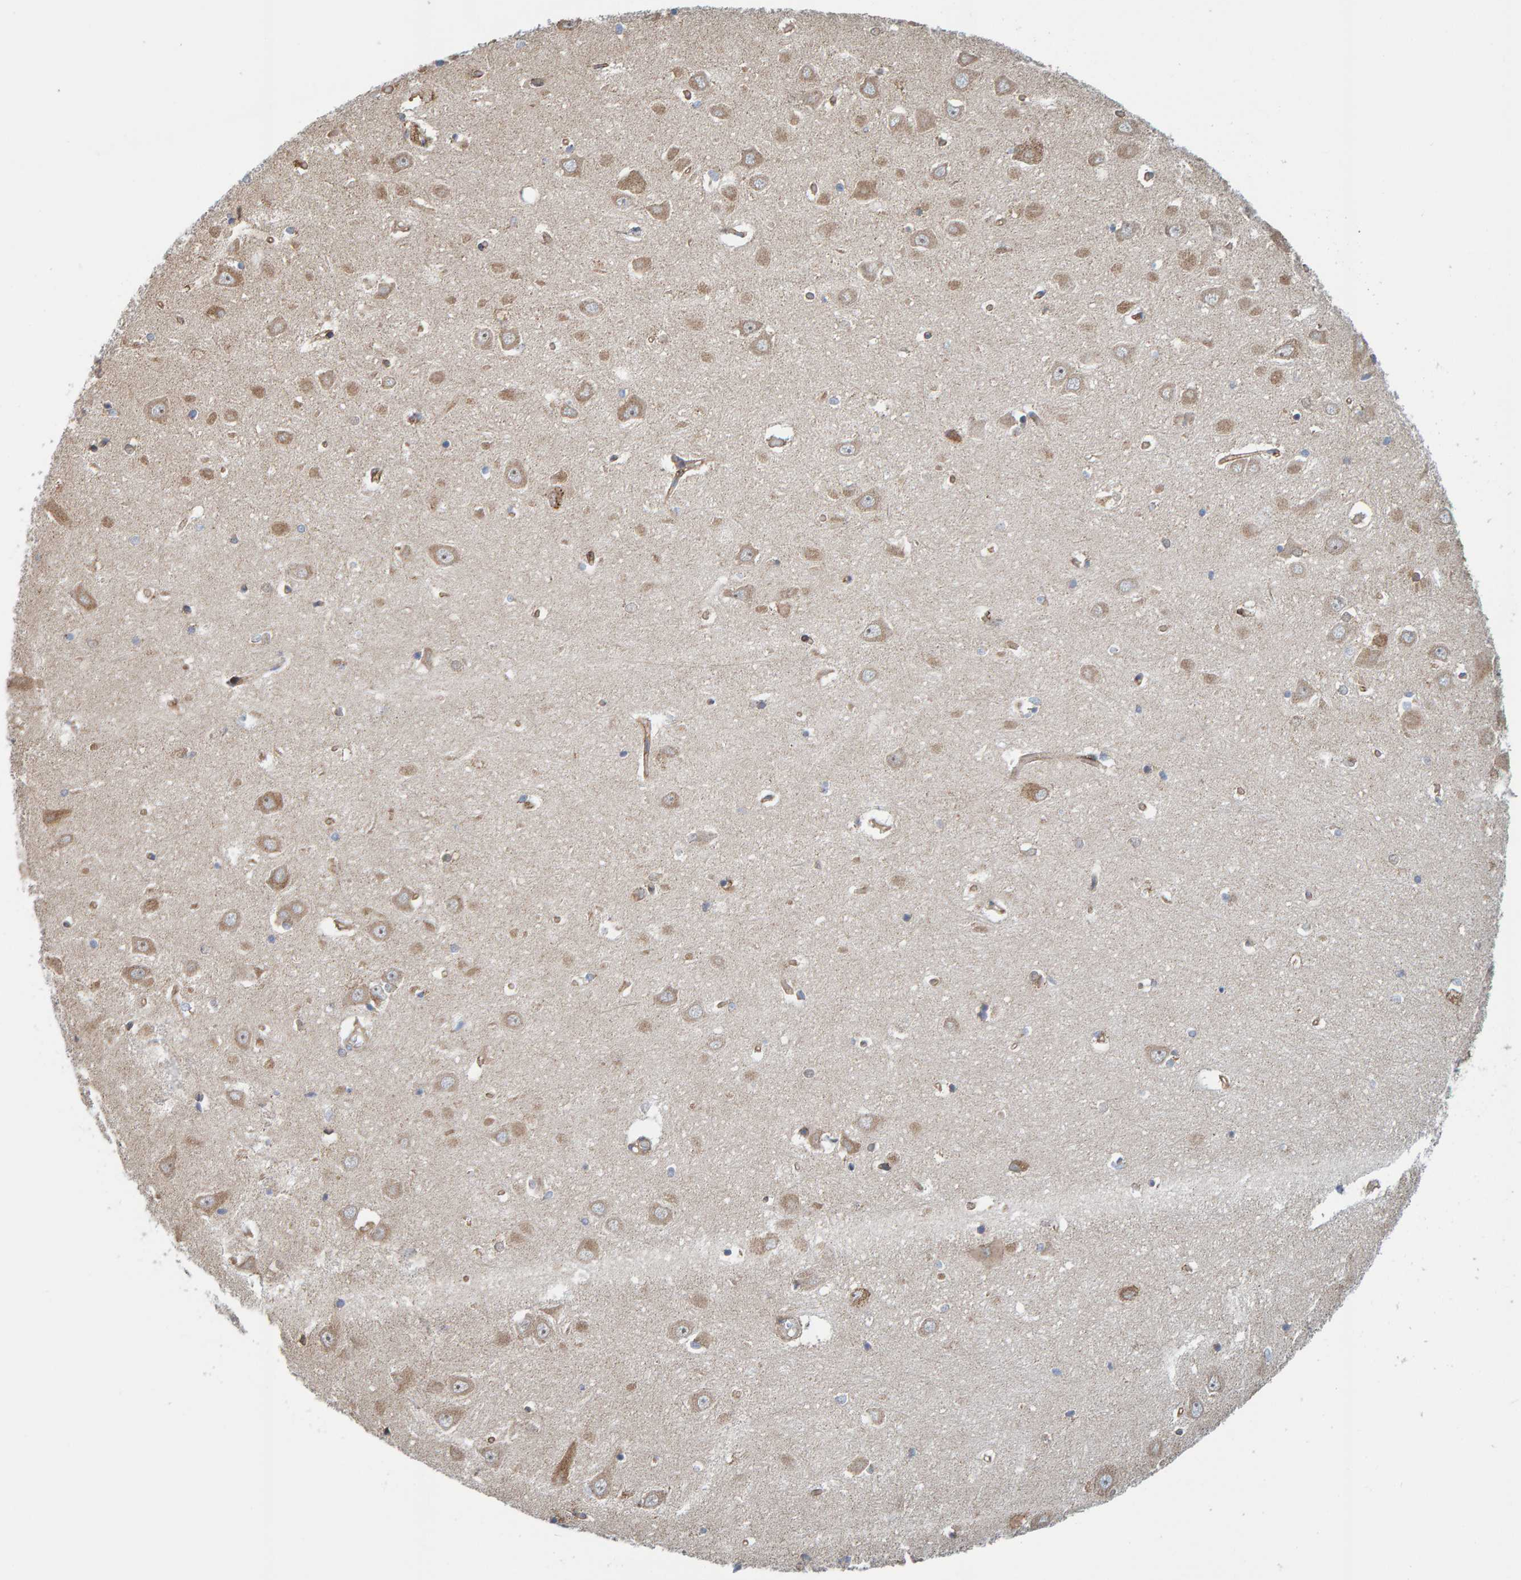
{"staining": {"intensity": "weak", "quantity": "25%-75%", "location": "cytoplasmic/membranous"}, "tissue": "hippocampus", "cell_type": "Glial cells", "image_type": "normal", "snomed": [{"axis": "morphology", "description": "Normal tissue, NOS"}, {"axis": "topography", "description": "Hippocampus"}], "caption": "Hippocampus was stained to show a protein in brown. There is low levels of weak cytoplasmic/membranous expression in about 25%-75% of glial cells. The protein of interest is stained brown, and the nuclei are stained in blue (DAB IHC with brightfield microscopy, high magnification).", "gene": "MRPL45", "patient": {"sex": "male", "age": 70}}